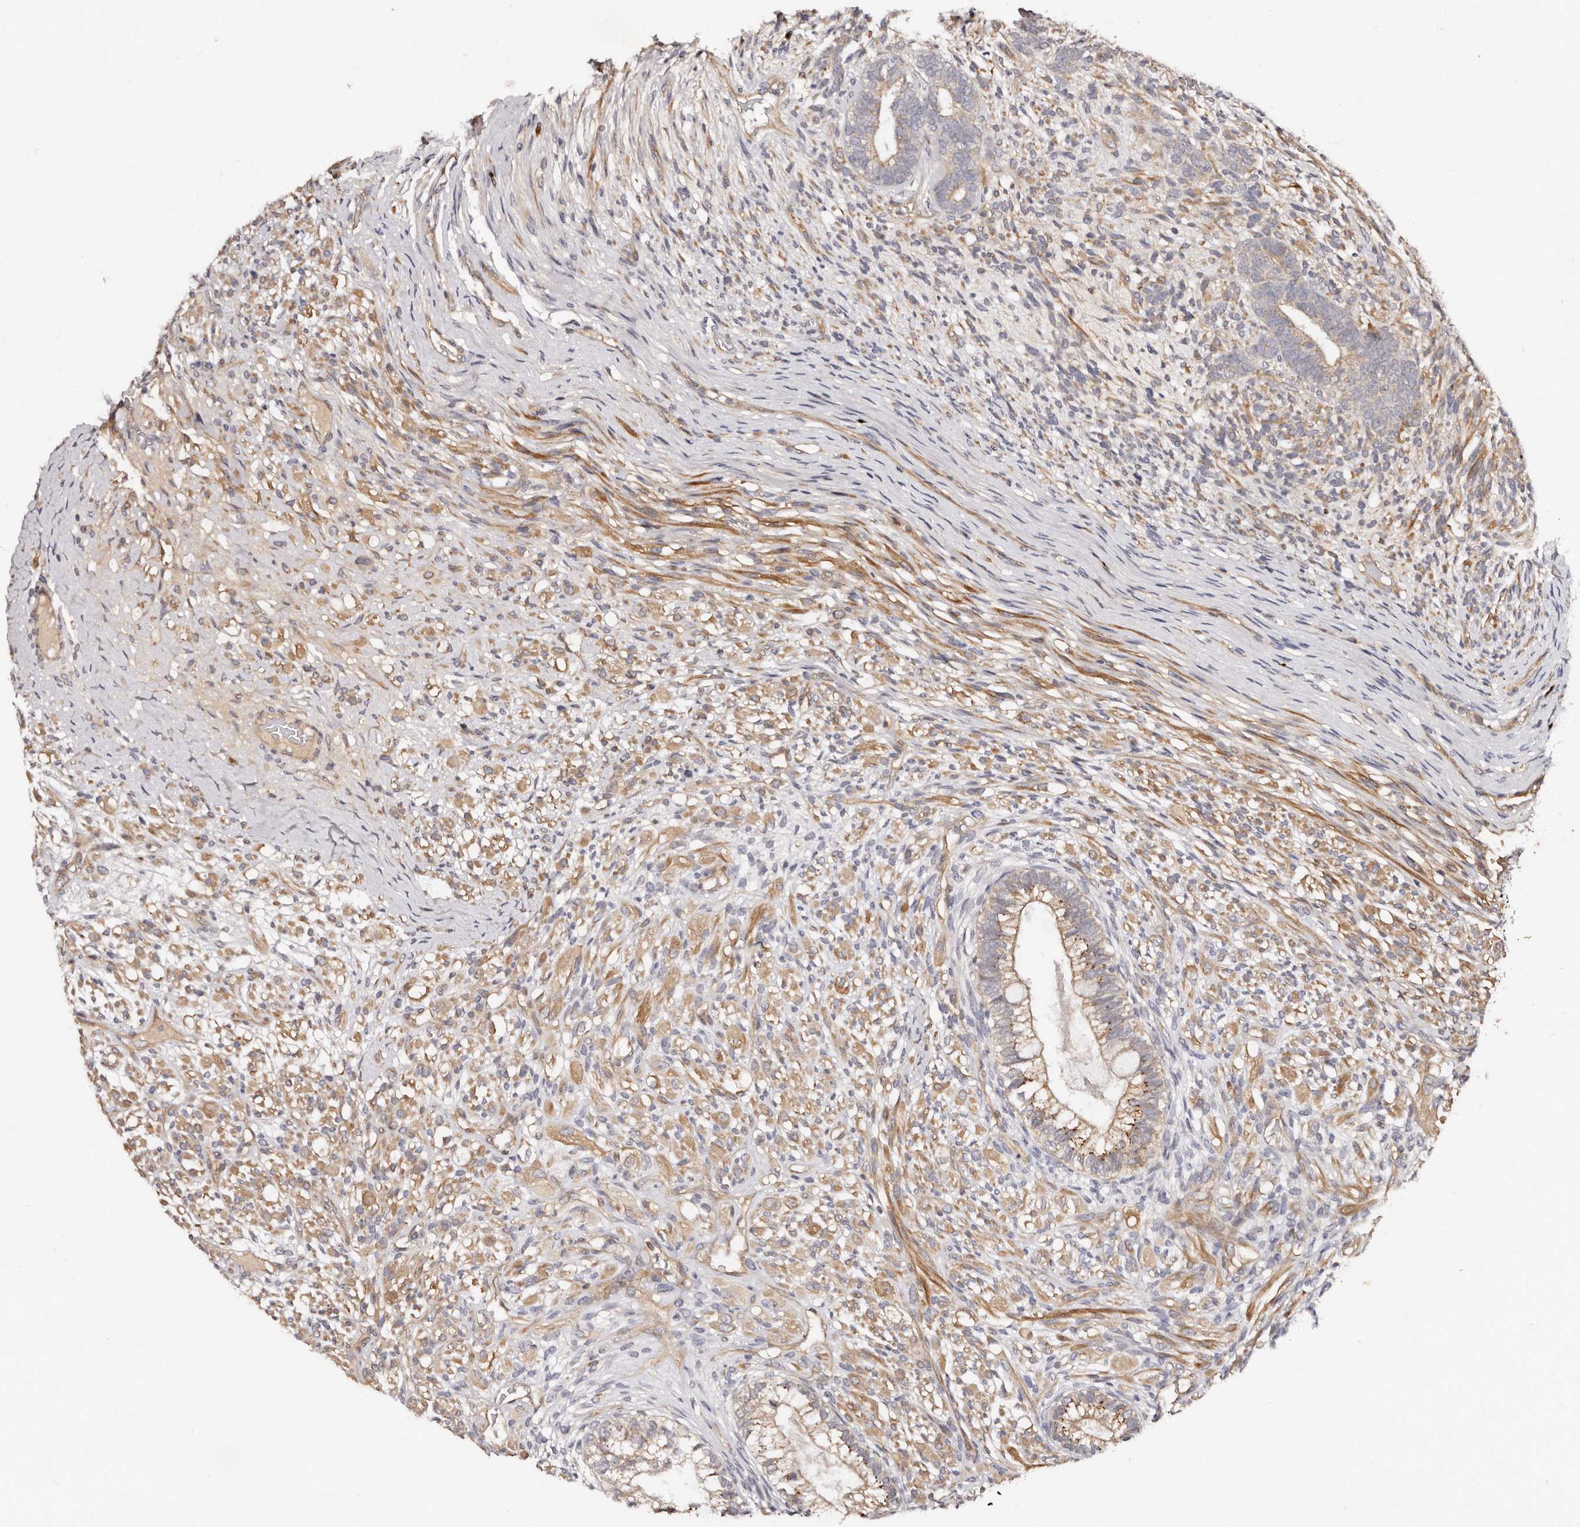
{"staining": {"intensity": "moderate", "quantity": "25%-75%", "location": "cytoplasmic/membranous"}, "tissue": "testis cancer", "cell_type": "Tumor cells", "image_type": "cancer", "snomed": [{"axis": "morphology", "description": "Seminoma, NOS"}, {"axis": "morphology", "description": "Carcinoma, Embryonal, NOS"}, {"axis": "topography", "description": "Testis"}], "caption": "Immunohistochemical staining of testis cancer (embryonal carcinoma) displays moderate cytoplasmic/membranous protein staining in about 25%-75% of tumor cells.", "gene": "DACT2", "patient": {"sex": "male", "age": 28}}